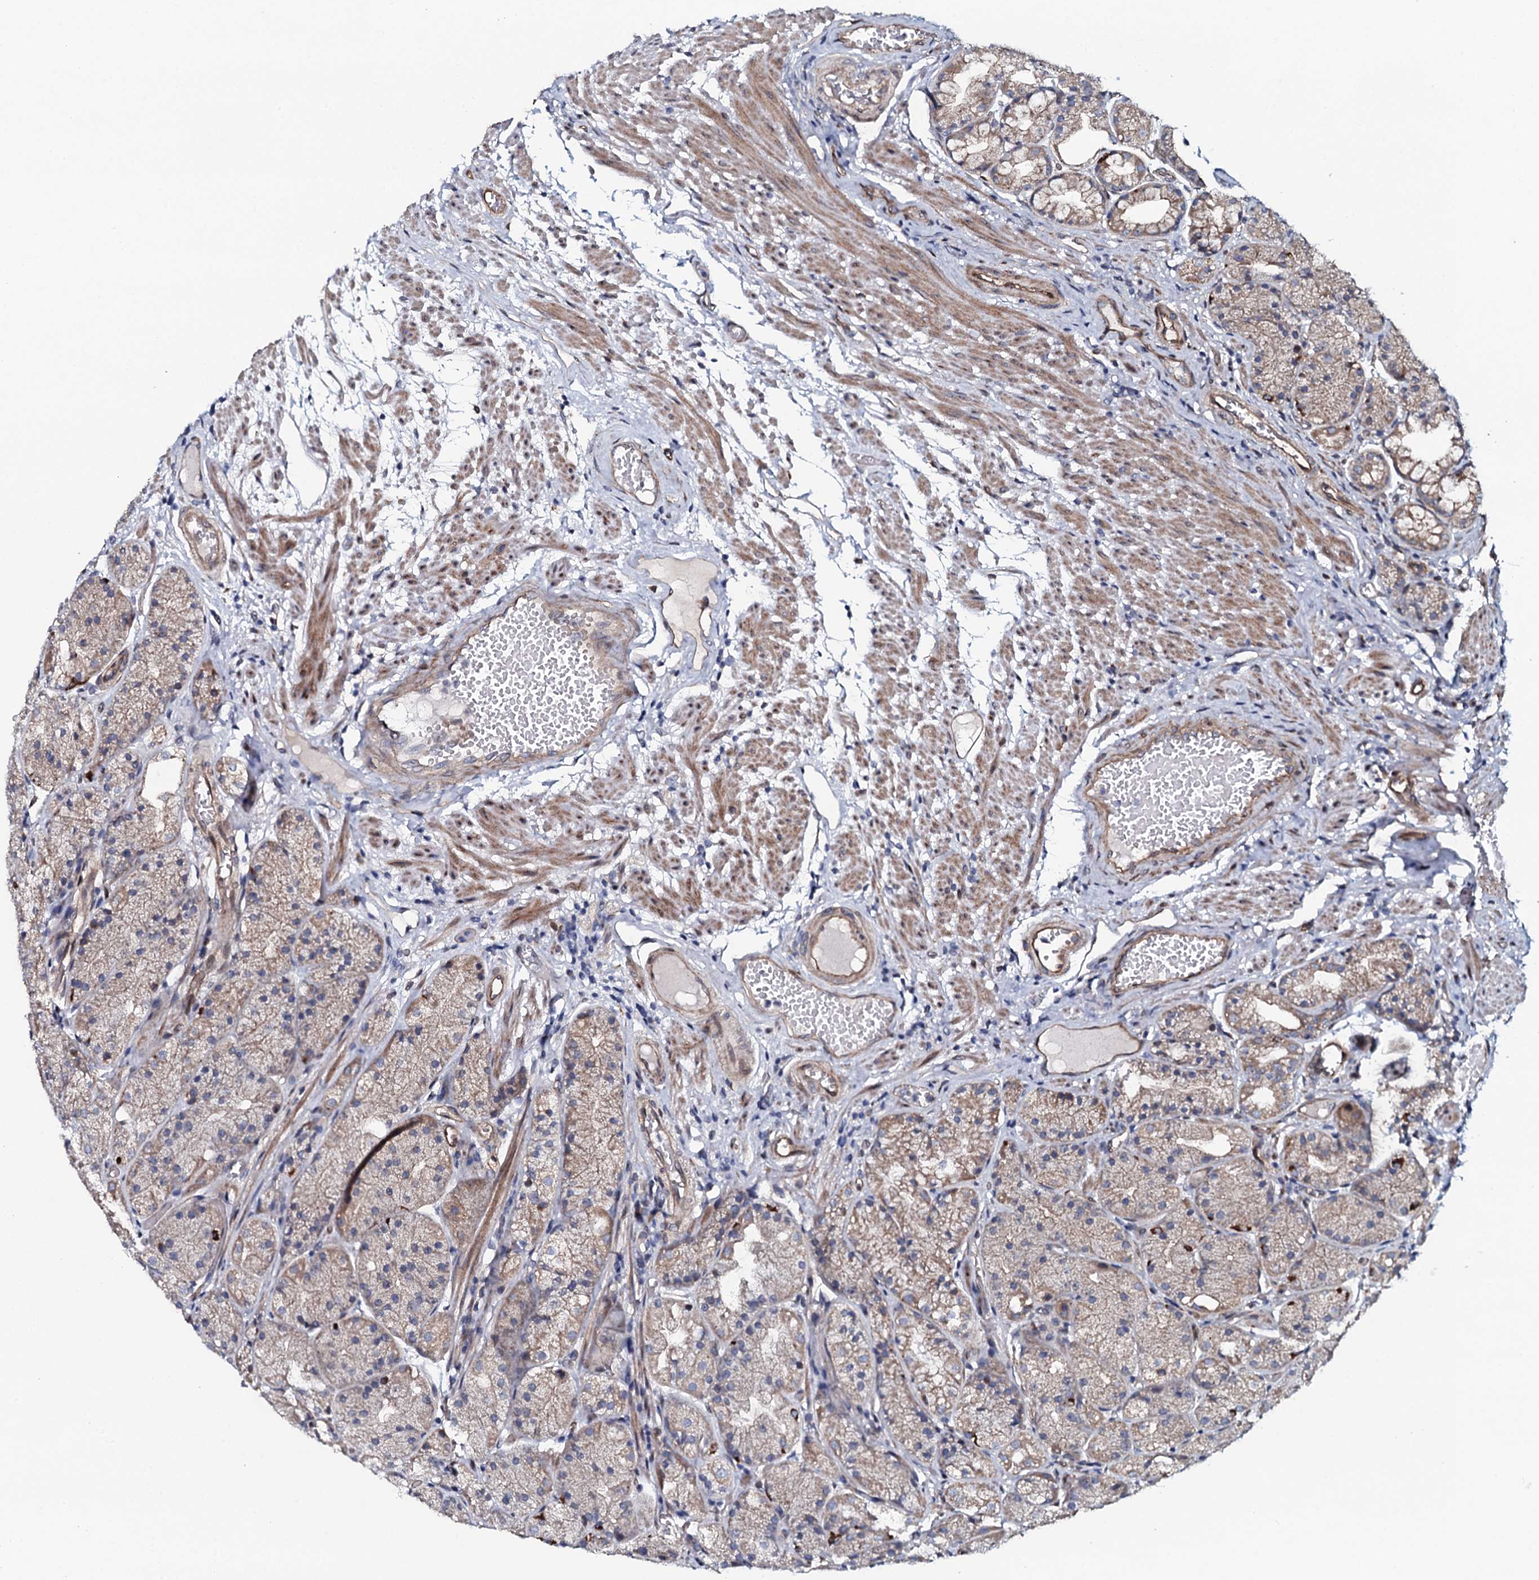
{"staining": {"intensity": "weak", "quantity": "25%-75%", "location": "cytoplasmic/membranous"}, "tissue": "stomach", "cell_type": "Glandular cells", "image_type": "normal", "snomed": [{"axis": "morphology", "description": "Normal tissue, NOS"}, {"axis": "topography", "description": "Stomach, upper"}], "caption": "Immunohistochemistry (DAB) staining of benign human stomach shows weak cytoplasmic/membranous protein staining in approximately 25%-75% of glandular cells. (Stains: DAB (3,3'-diaminobenzidine) in brown, nuclei in blue, Microscopy: brightfield microscopy at high magnification).", "gene": "KCTD4", "patient": {"sex": "male", "age": 72}}